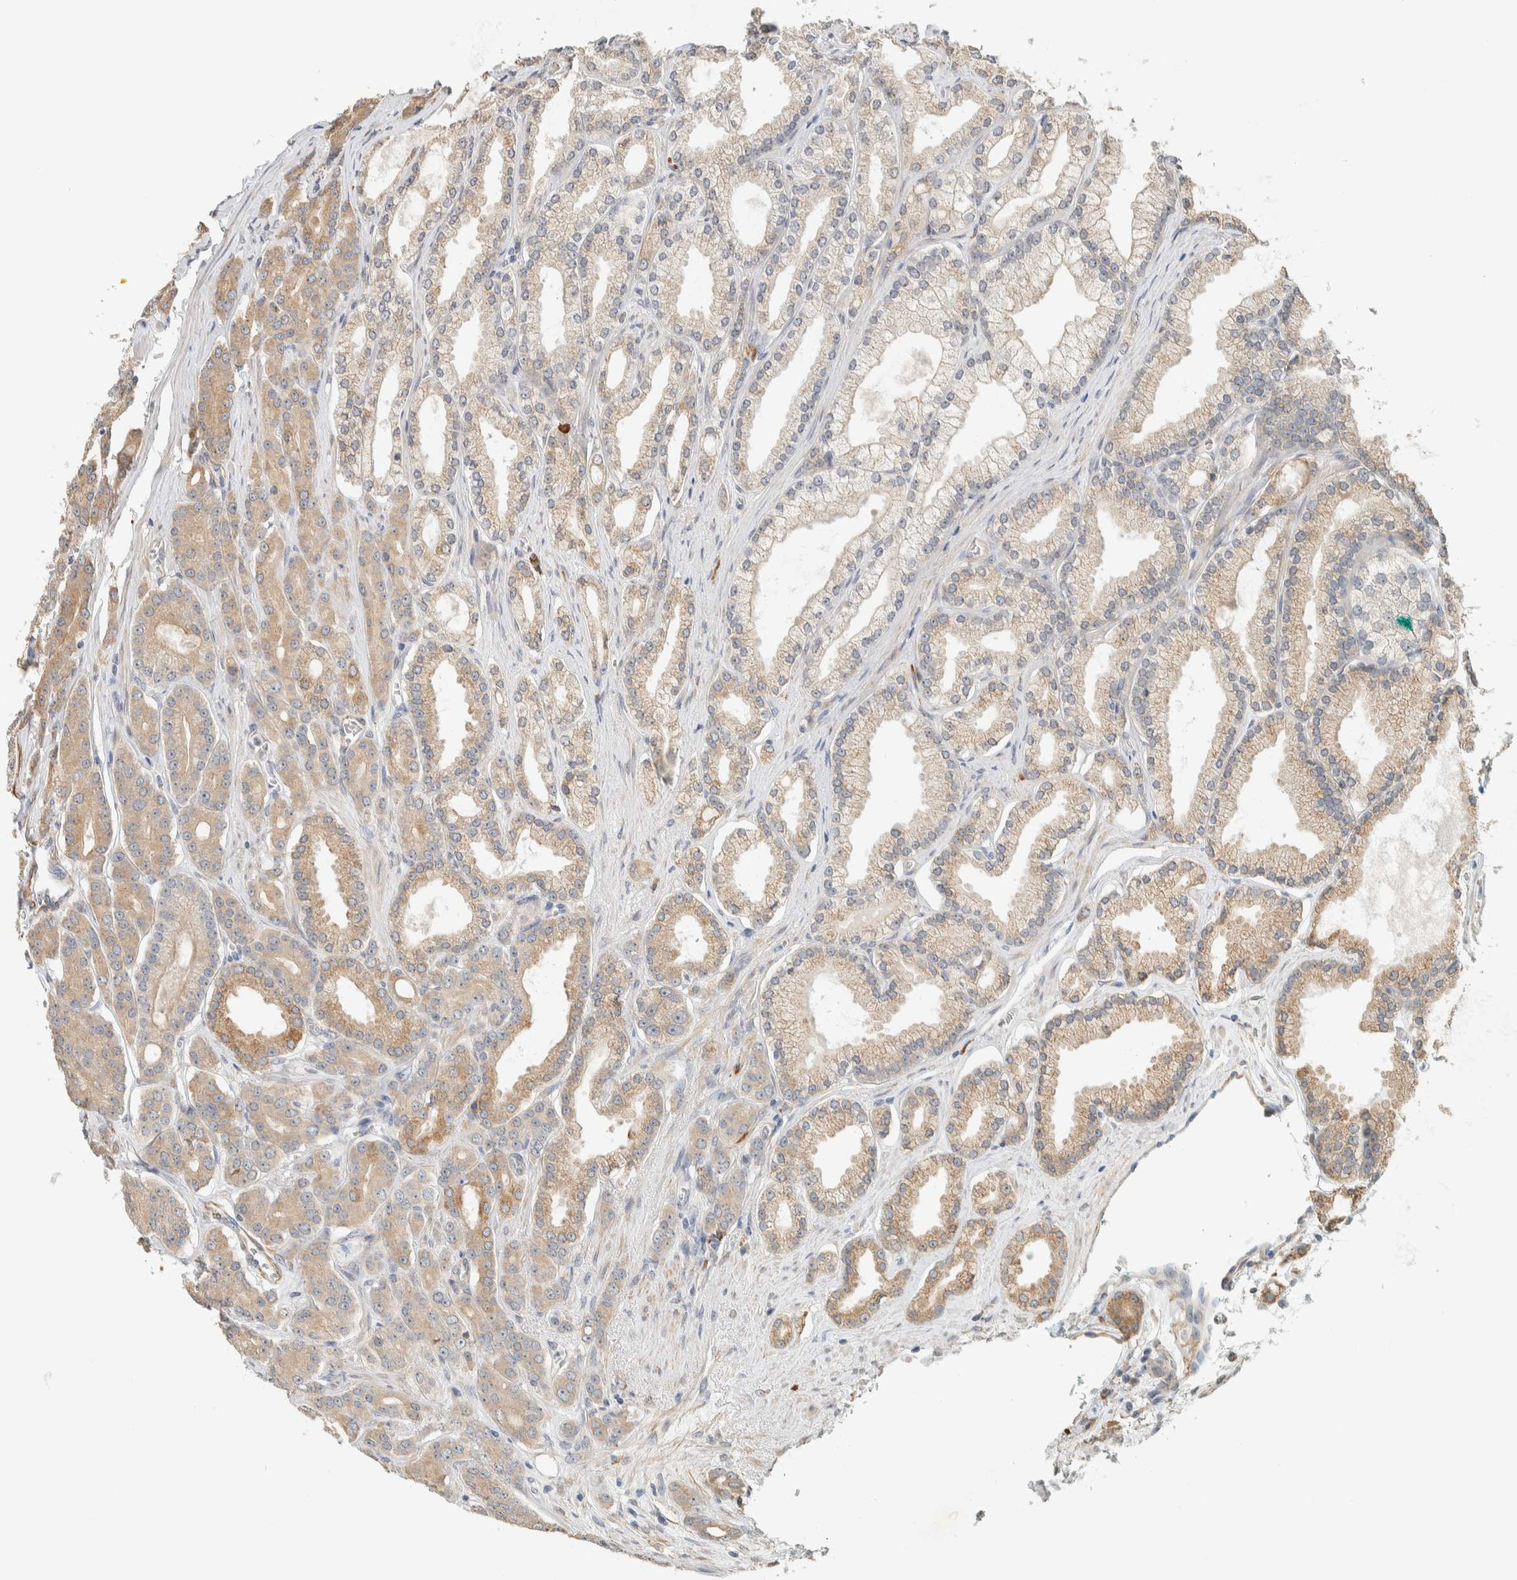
{"staining": {"intensity": "weak", "quantity": ">75%", "location": "cytoplasmic/membranous"}, "tissue": "prostate cancer", "cell_type": "Tumor cells", "image_type": "cancer", "snomed": [{"axis": "morphology", "description": "Adenocarcinoma, High grade"}, {"axis": "topography", "description": "Prostate"}], "caption": "Protein analysis of prostate cancer tissue shows weak cytoplasmic/membranous staining in about >75% of tumor cells.", "gene": "KLHL40", "patient": {"sex": "male", "age": 71}}